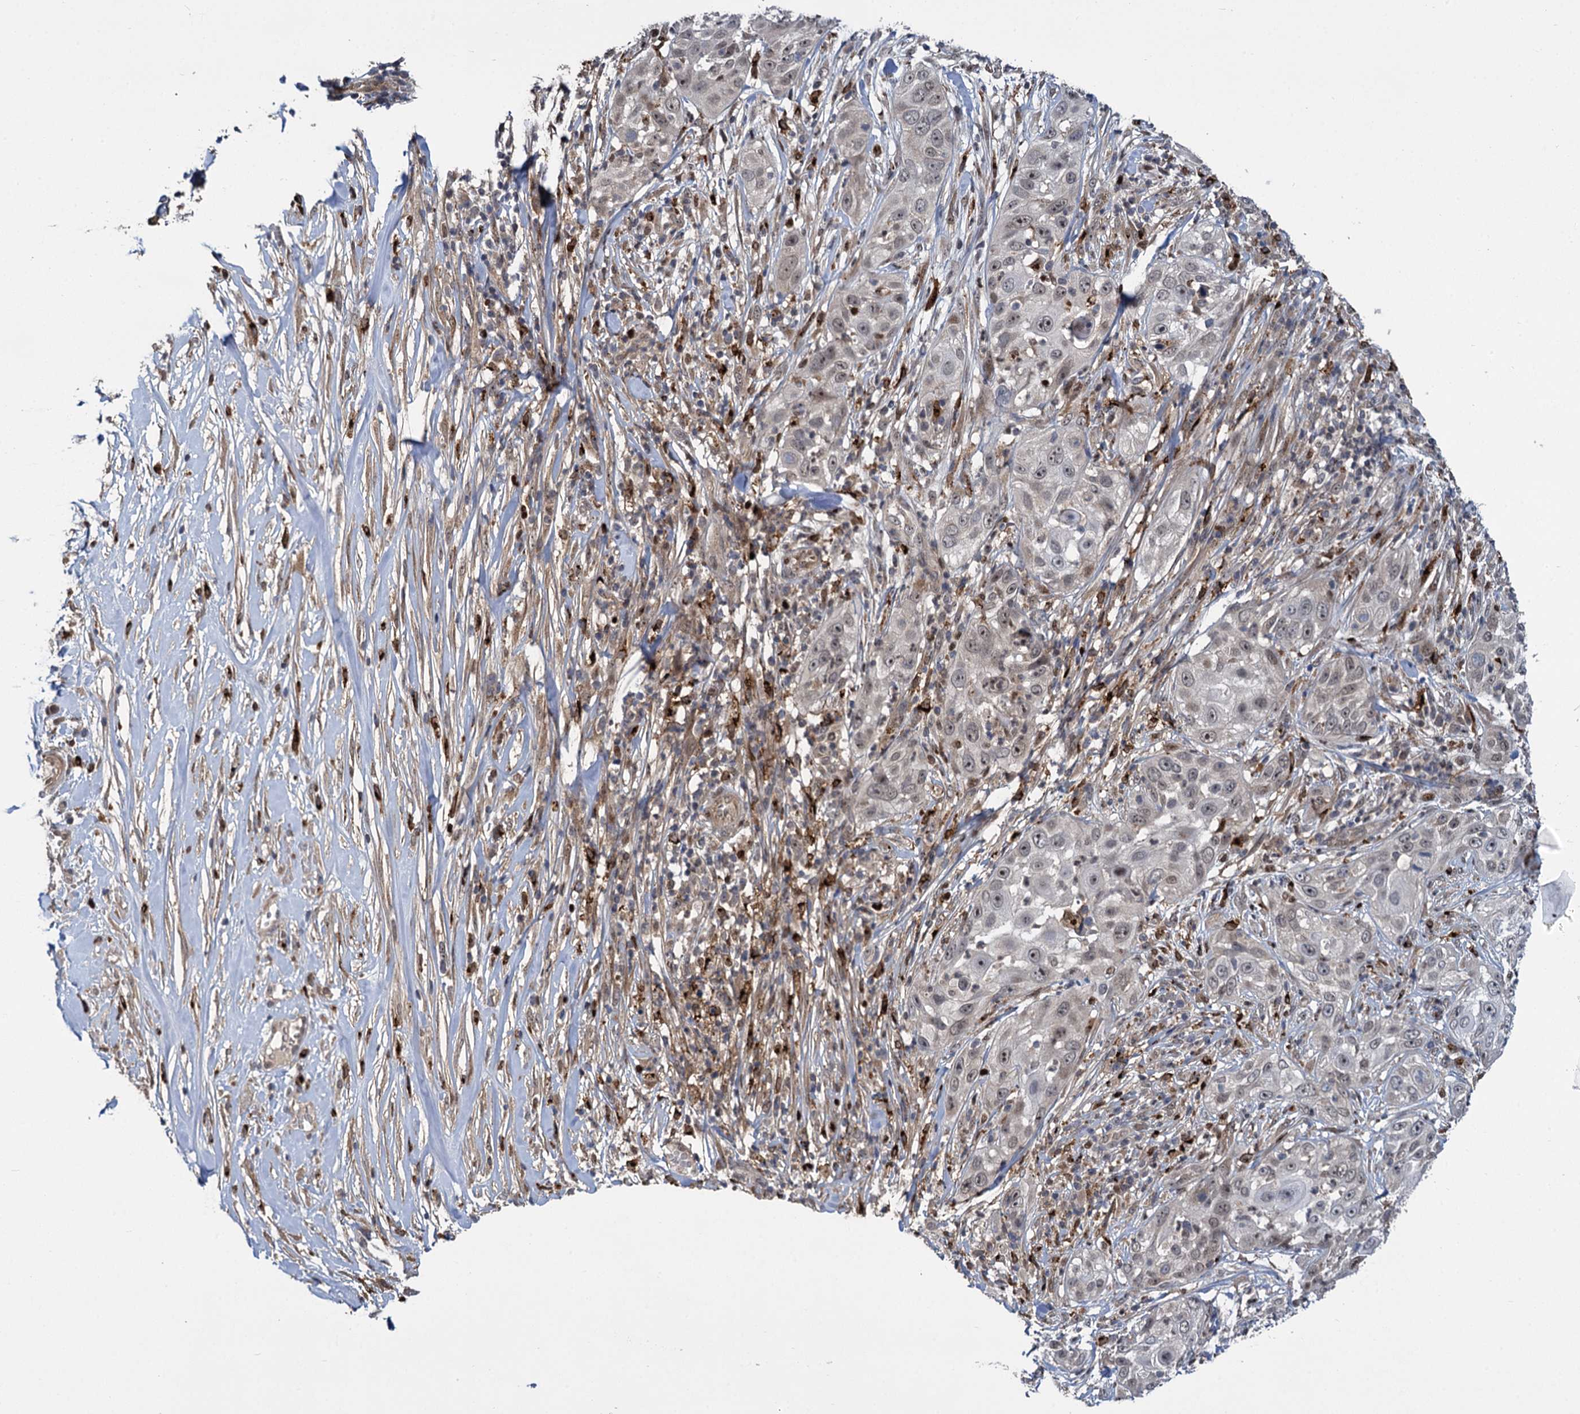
{"staining": {"intensity": "negative", "quantity": "none", "location": "none"}, "tissue": "skin cancer", "cell_type": "Tumor cells", "image_type": "cancer", "snomed": [{"axis": "morphology", "description": "Squamous cell carcinoma, NOS"}, {"axis": "topography", "description": "Skin"}], "caption": "The immunohistochemistry (IHC) photomicrograph has no significant positivity in tumor cells of skin cancer tissue.", "gene": "GAL3ST4", "patient": {"sex": "female", "age": 44}}